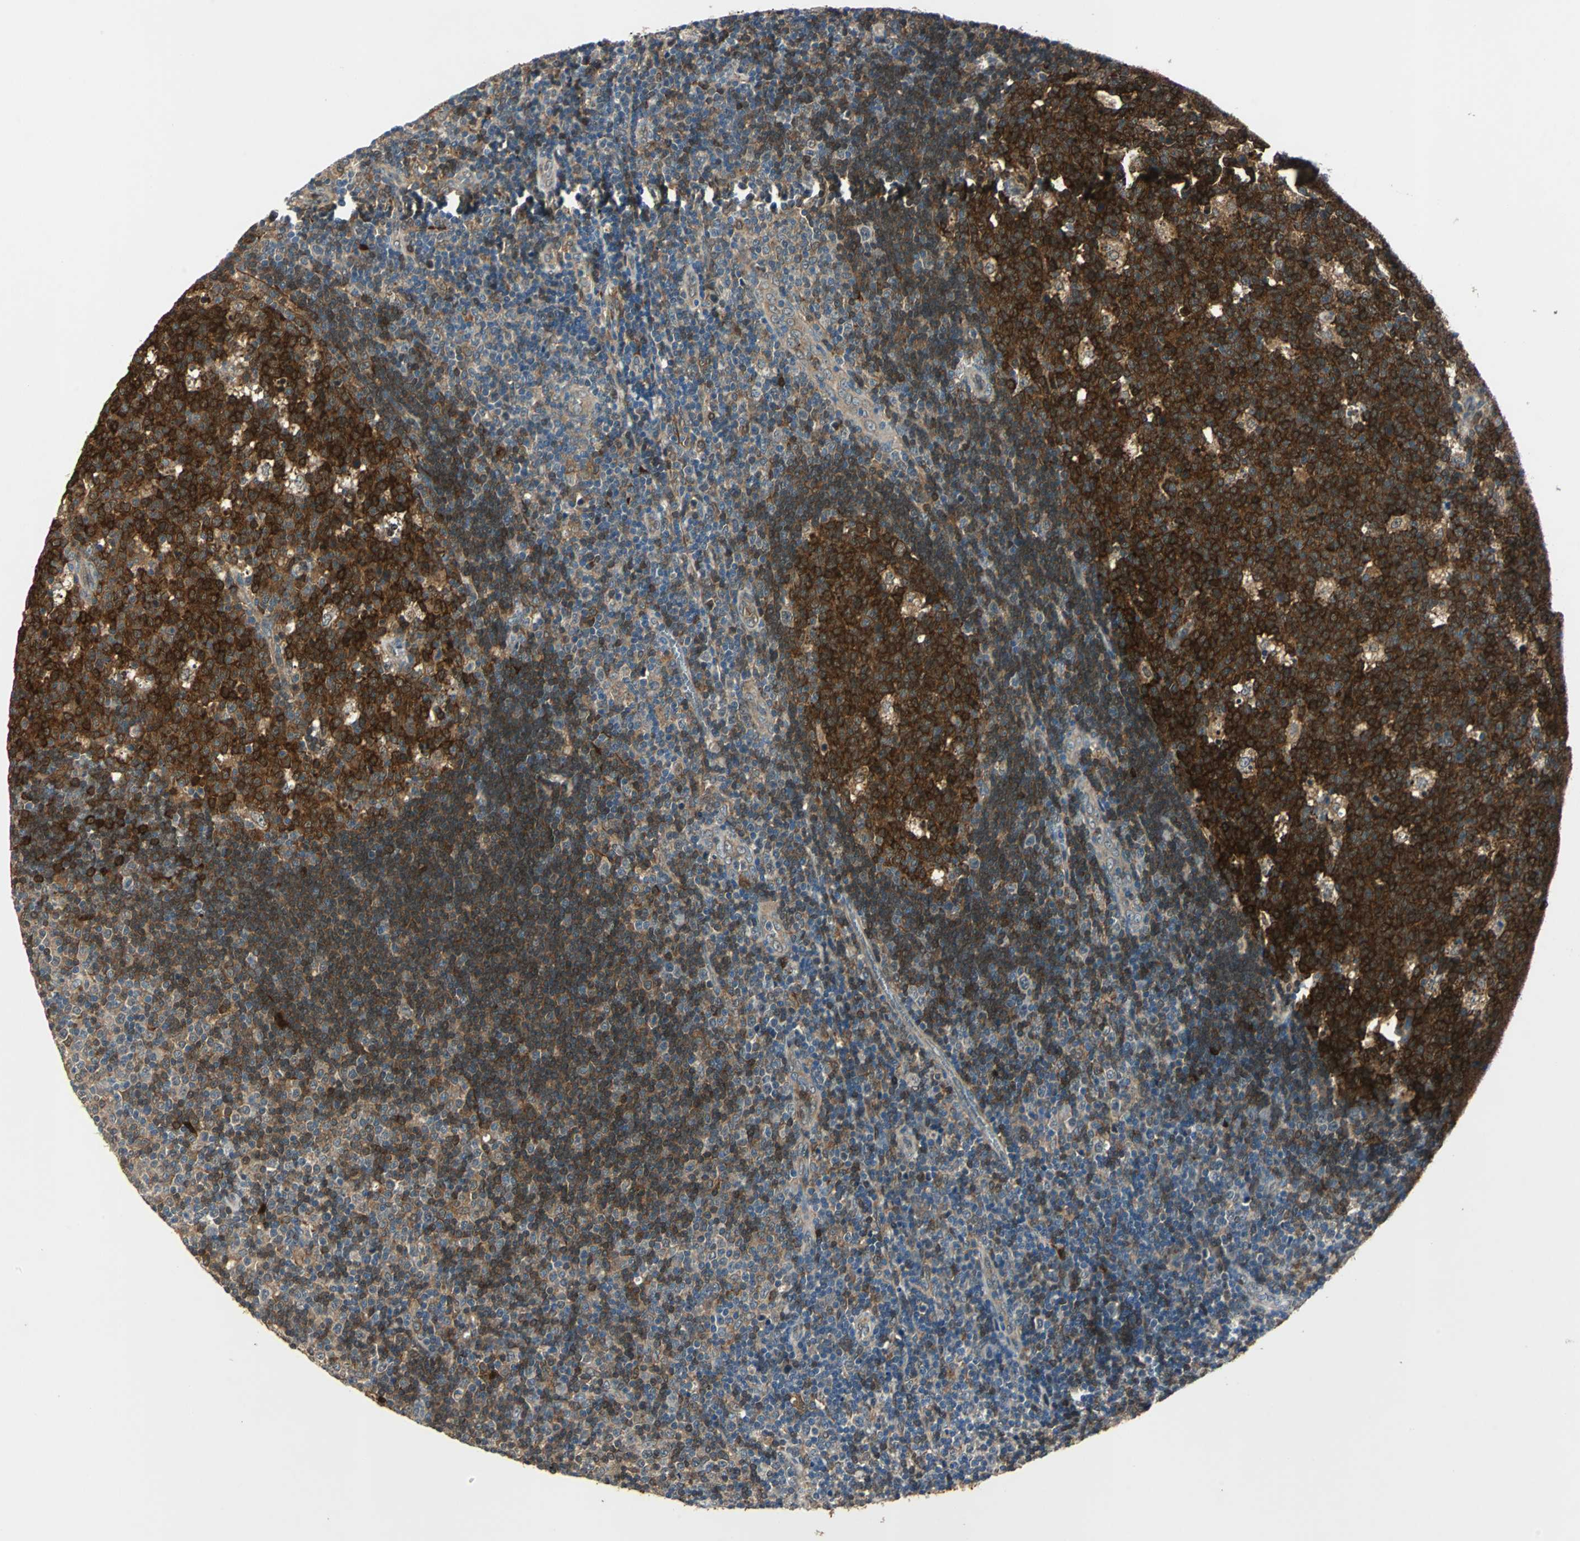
{"staining": {"intensity": "strong", "quantity": ">75%", "location": "cytoplasmic/membranous"}, "tissue": "lymph node", "cell_type": "Germinal center cells", "image_type": "normal", "snomed": [{"axis": "morphology", "description": "Normal tissue, NOS"}, {"axis": "topography", "description": "Lymph node"}, {"axis": "topography", "description": "Salivary gland"}], "caption": "IHC histopathology image of normal lymph node: human lymph node stained using immunohistochemistry (IHC) exhibits high levels of strong protein expression localized specifically in the cytoplasmic/membranous of germinal center cells, appearing as a cytoplasmic/membranous brown color.", "gene": "RRM2B", "patient": {"sex": "male", "age": 8}}